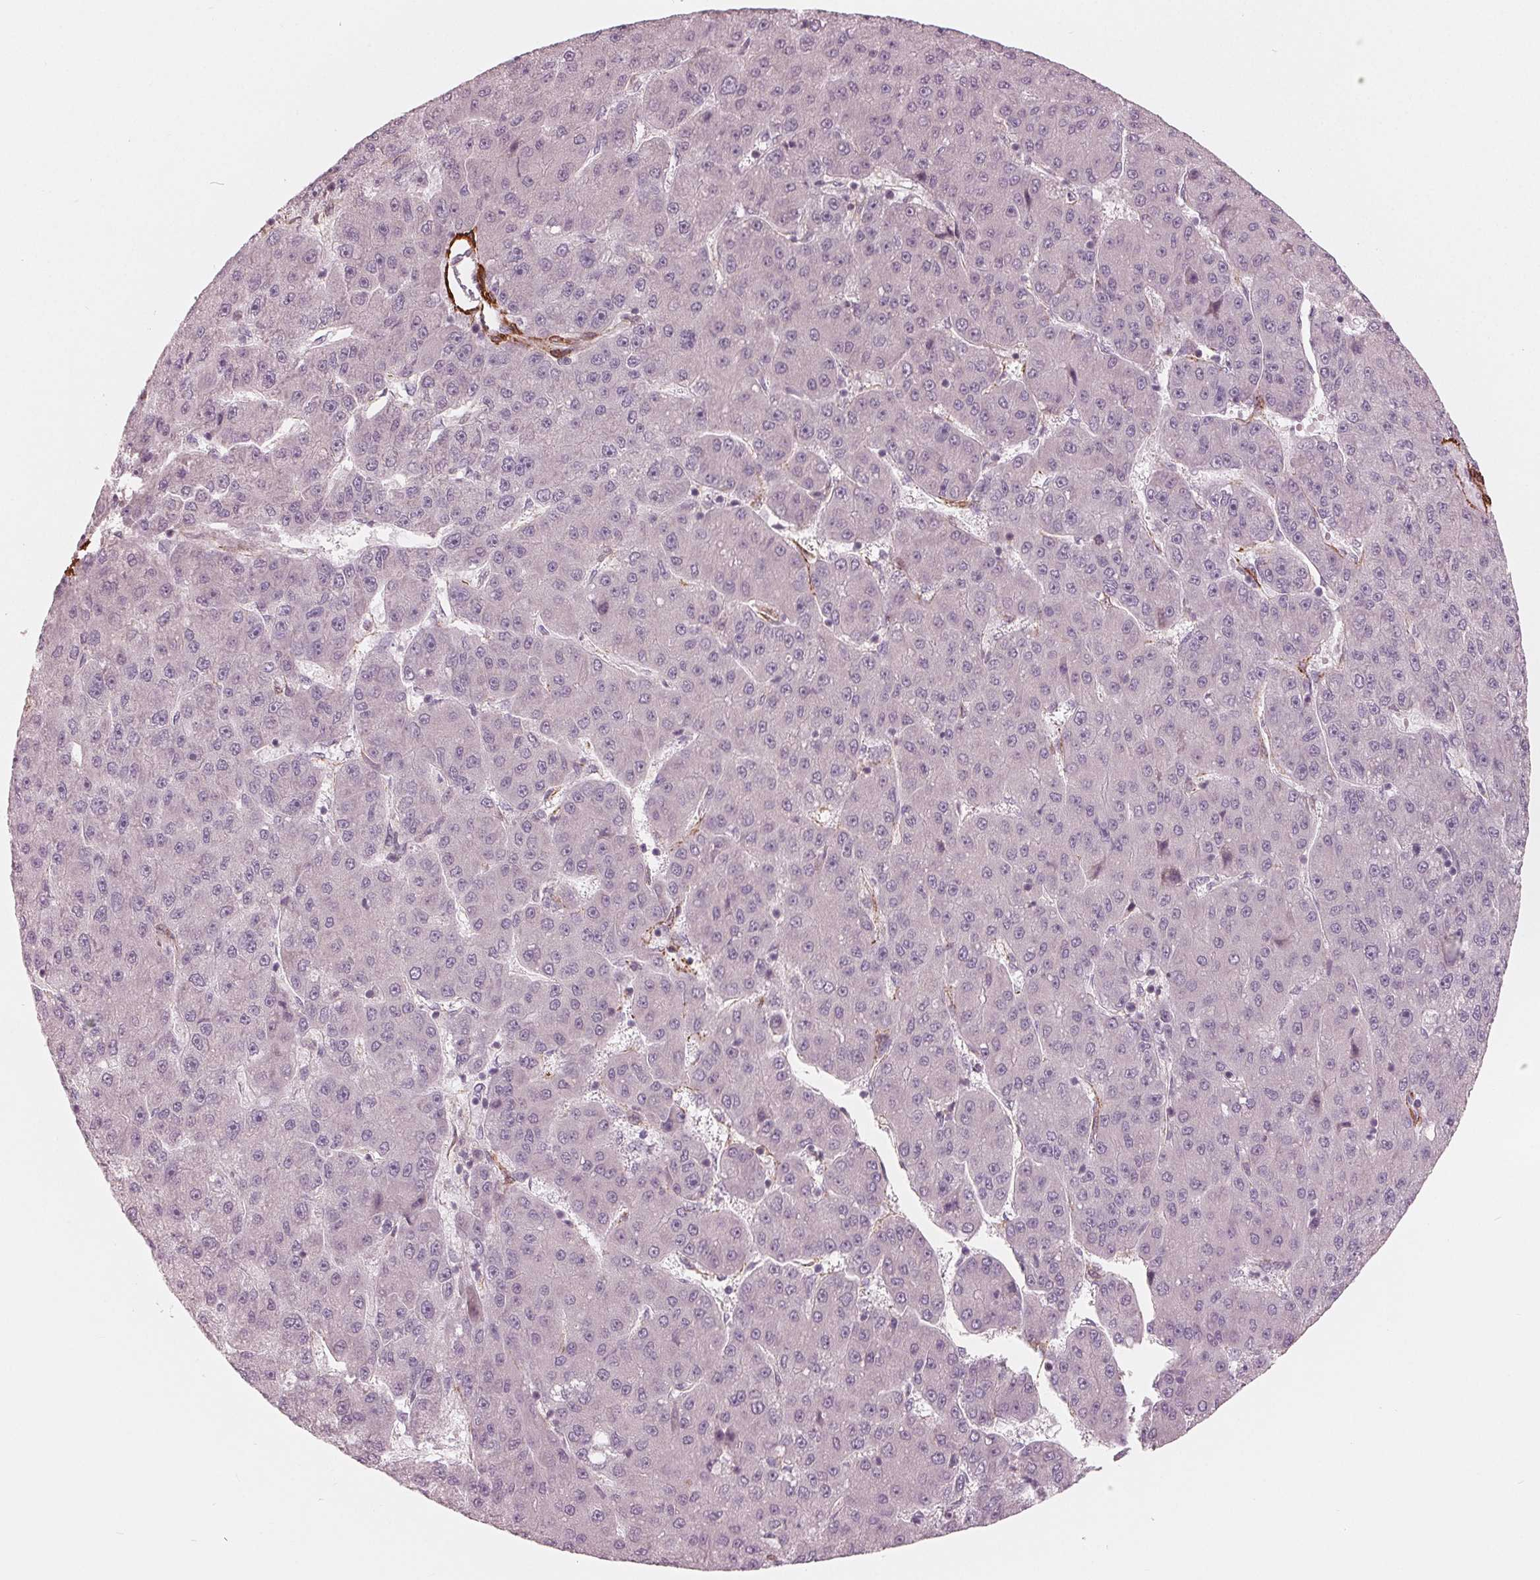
{"staining": {"intensity": "negative", "quantity": "none", "location": "none"}, "tissue": "liver cancer", "cell_type": "Tumor cells", "image_type": "cancer", "snomed": [{"axis": "morphology", "description": "Carcinoma, Hepatocellular, NOS"}, {"axis": "topography", "description": "Liver"}], "caption": "Immunohistochemistry of human hepatocellular carcinoma (liver) demonstrates no staining in tumor cells.", "gene": "MIER3", "patient": {"sex": "male", "age": 67}}